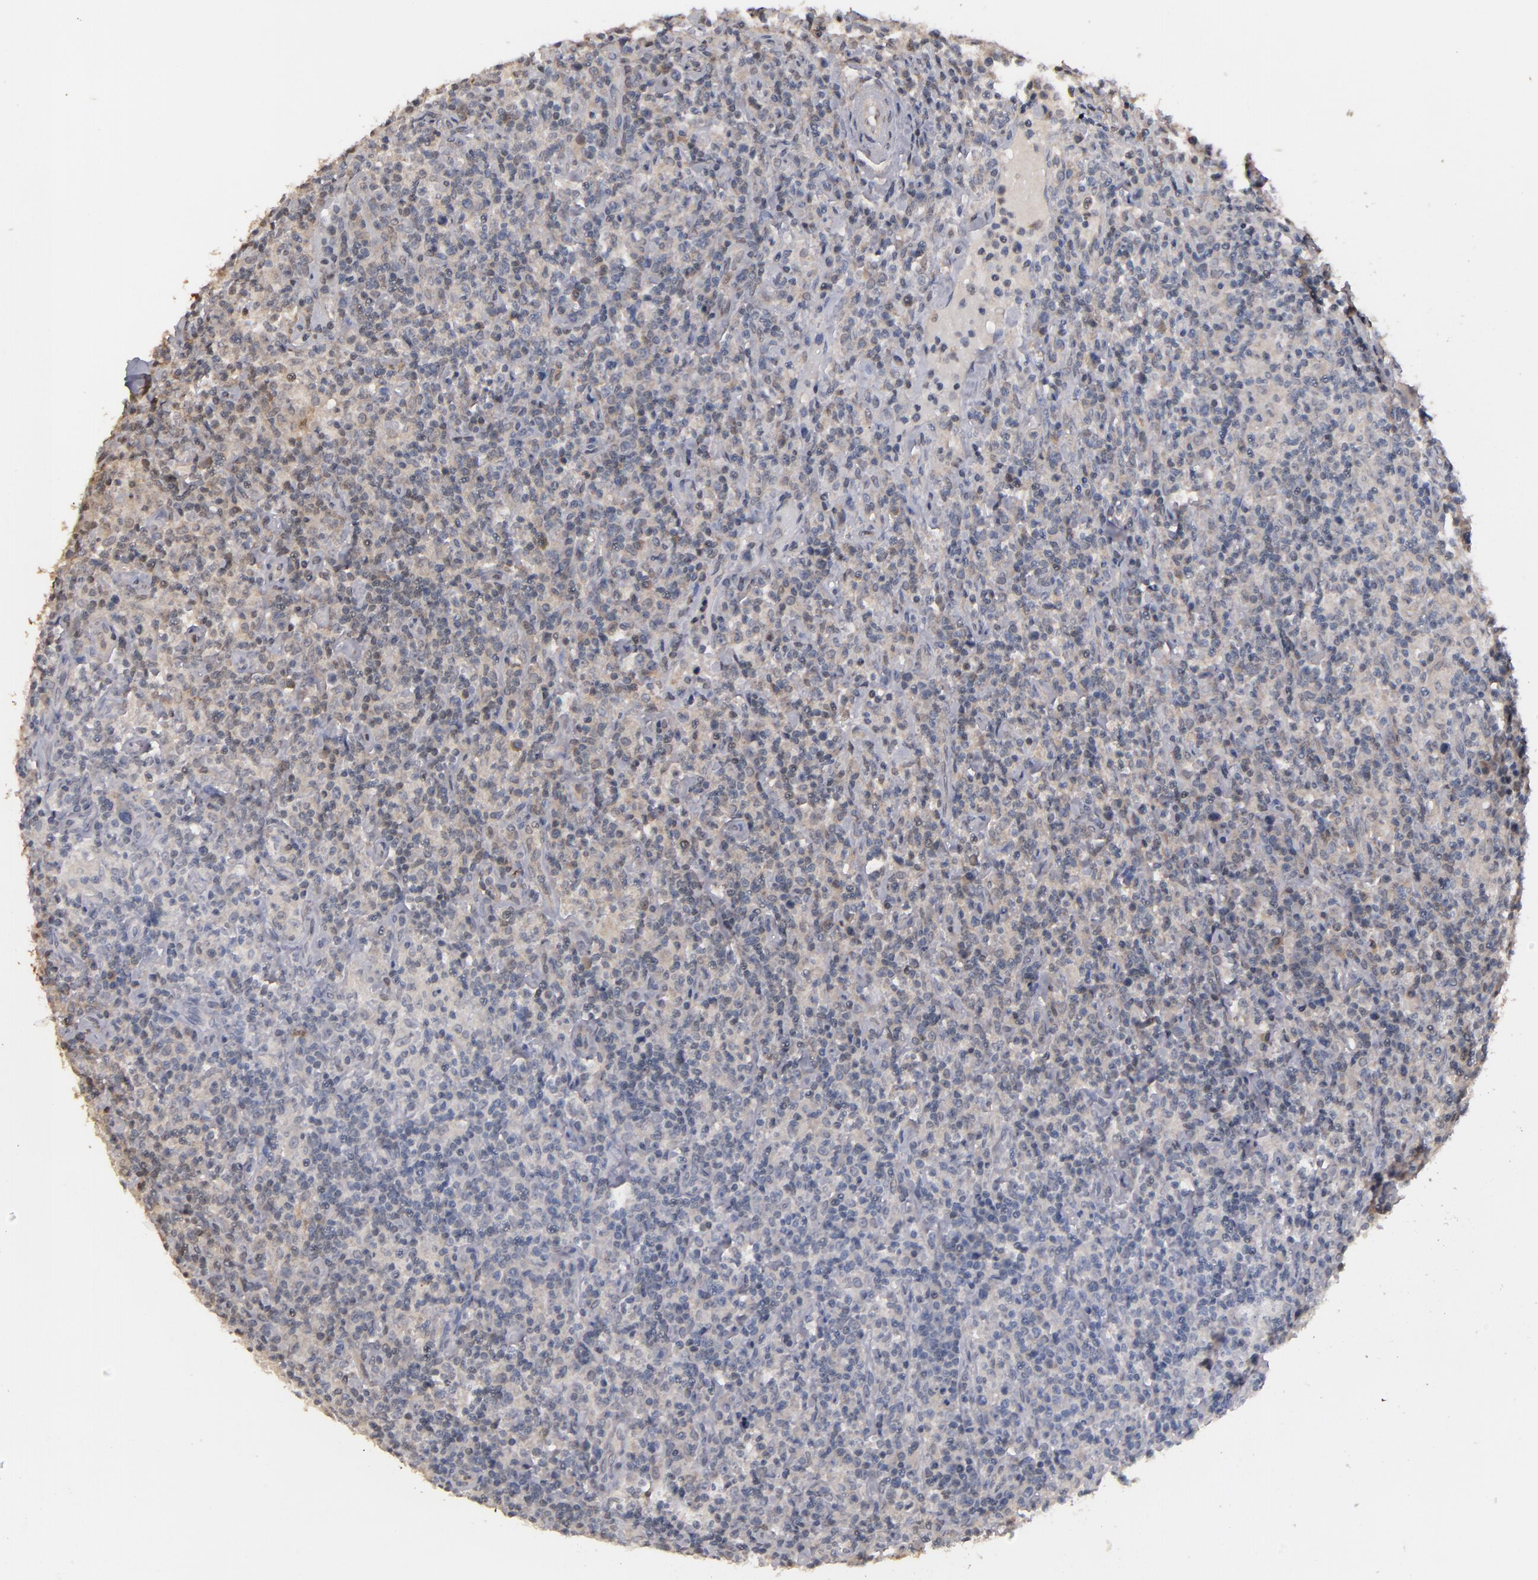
{"staining": {"intensity": "weak", "quantity": "<25%", "location": "cytoplasmic/membranous"}, "tissue": "lymphoma", "cell_type": "Tumor cells", "image_type": "cancer", "snomed": [{"axis": "morphology", "description": "Hodgkin's disease, NOS"}, {"axis": "topography", "description": "Lymph node"}], "caption": "Histopathology image shows no protein positivity in tumor cells of Hodgkin's disease tissue.", "gene": "S100A1", "patient": {"sex": "male", "age": 65}}